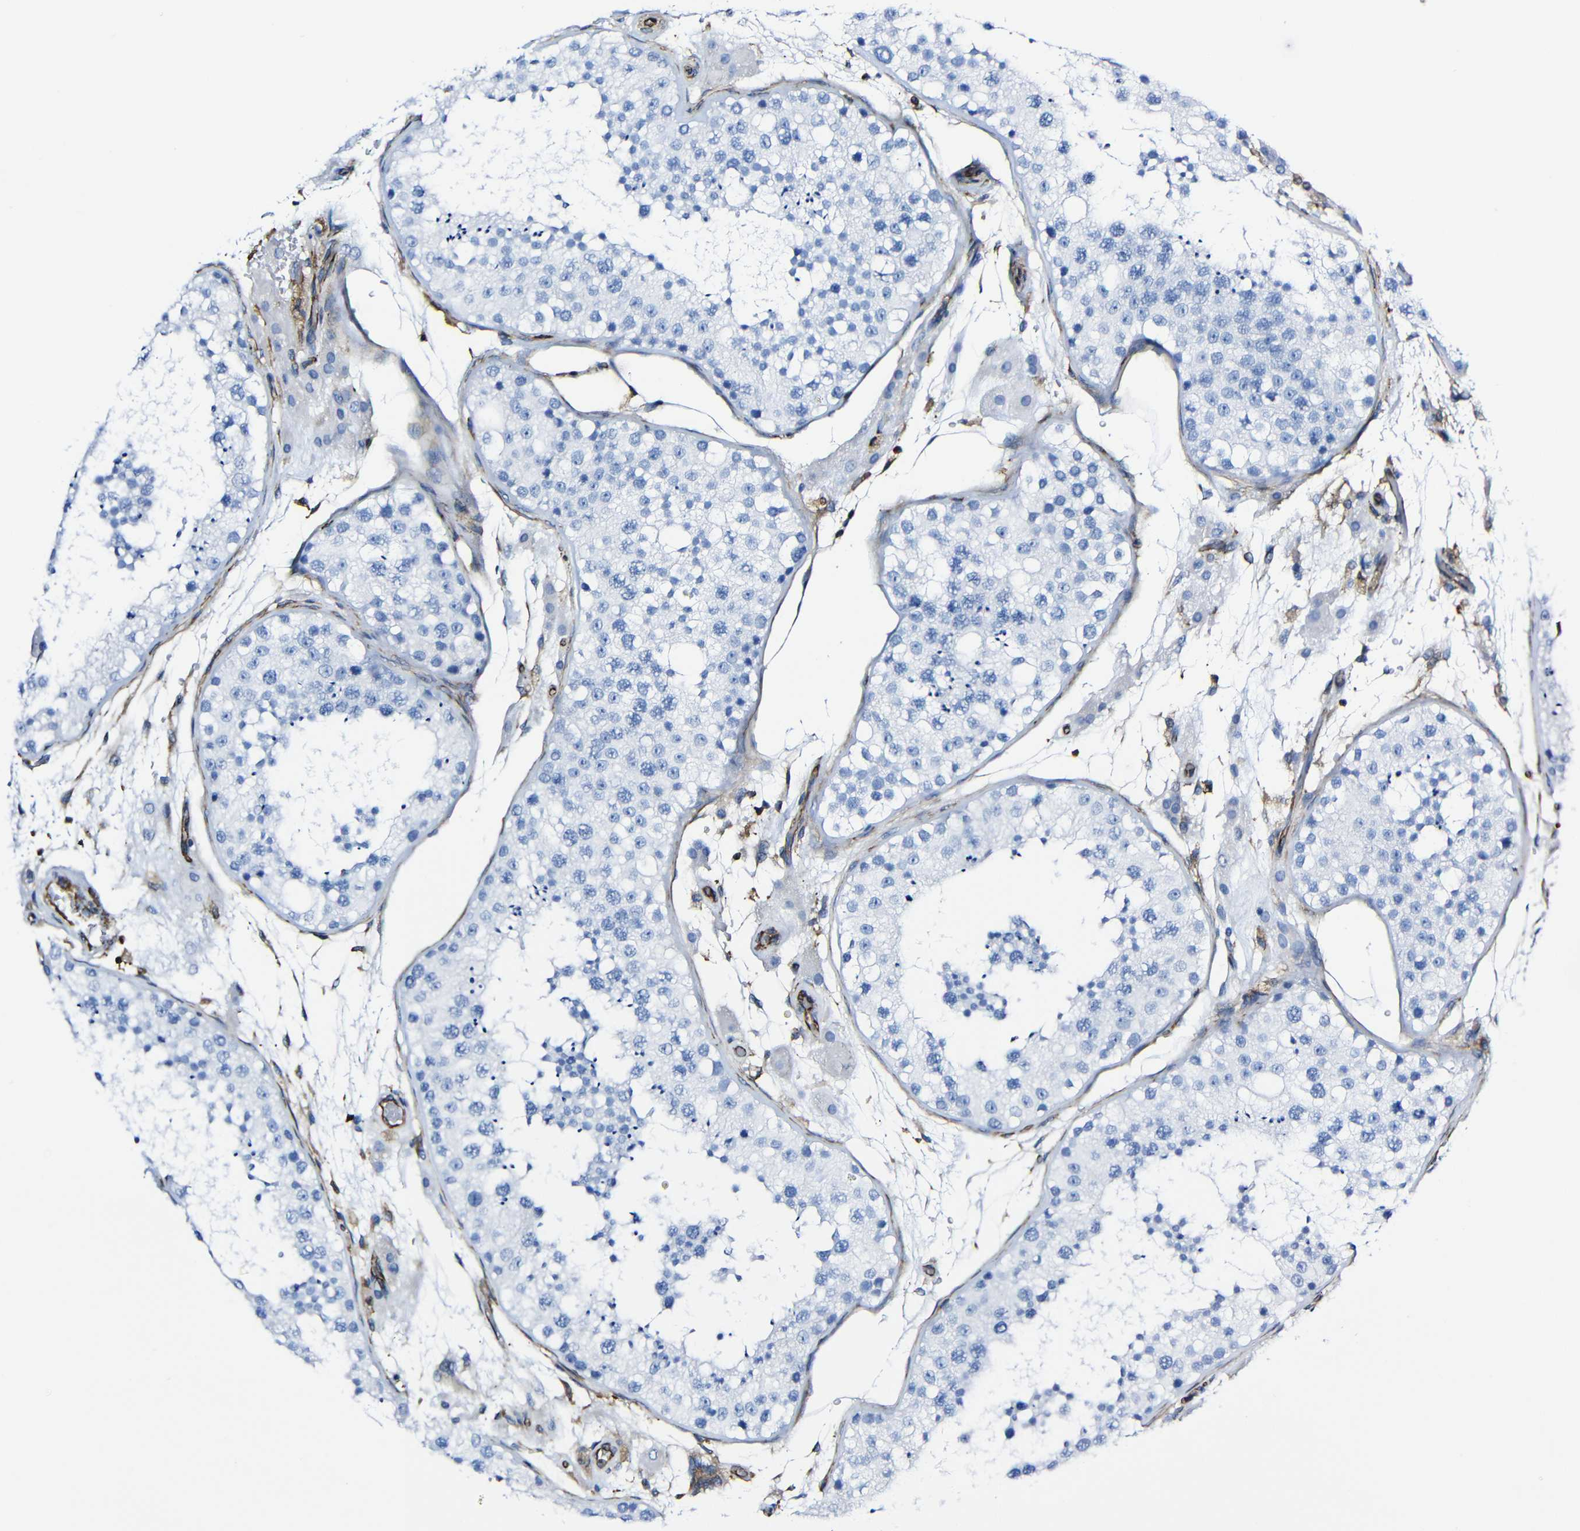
{"staining": {"intensity": "negative", "quantity": "none", "location": "none"}, "tissue": "testis", "cell_type": "Cells in seminiferous ducts", "image_type": "normal", "snomed": [{"axis": "morphology", "description": "Normal tissue, NOS"}, {"axis": "topography", "description": "Testis"}, {"axis": "topography", "description": "Epididymis"}], "caption": "Protein analysis of normal testis shows no significant expression in cells in seminiferous ducts.", "gene": "MSN", "patient": {"sex": "male", "age": 26}}